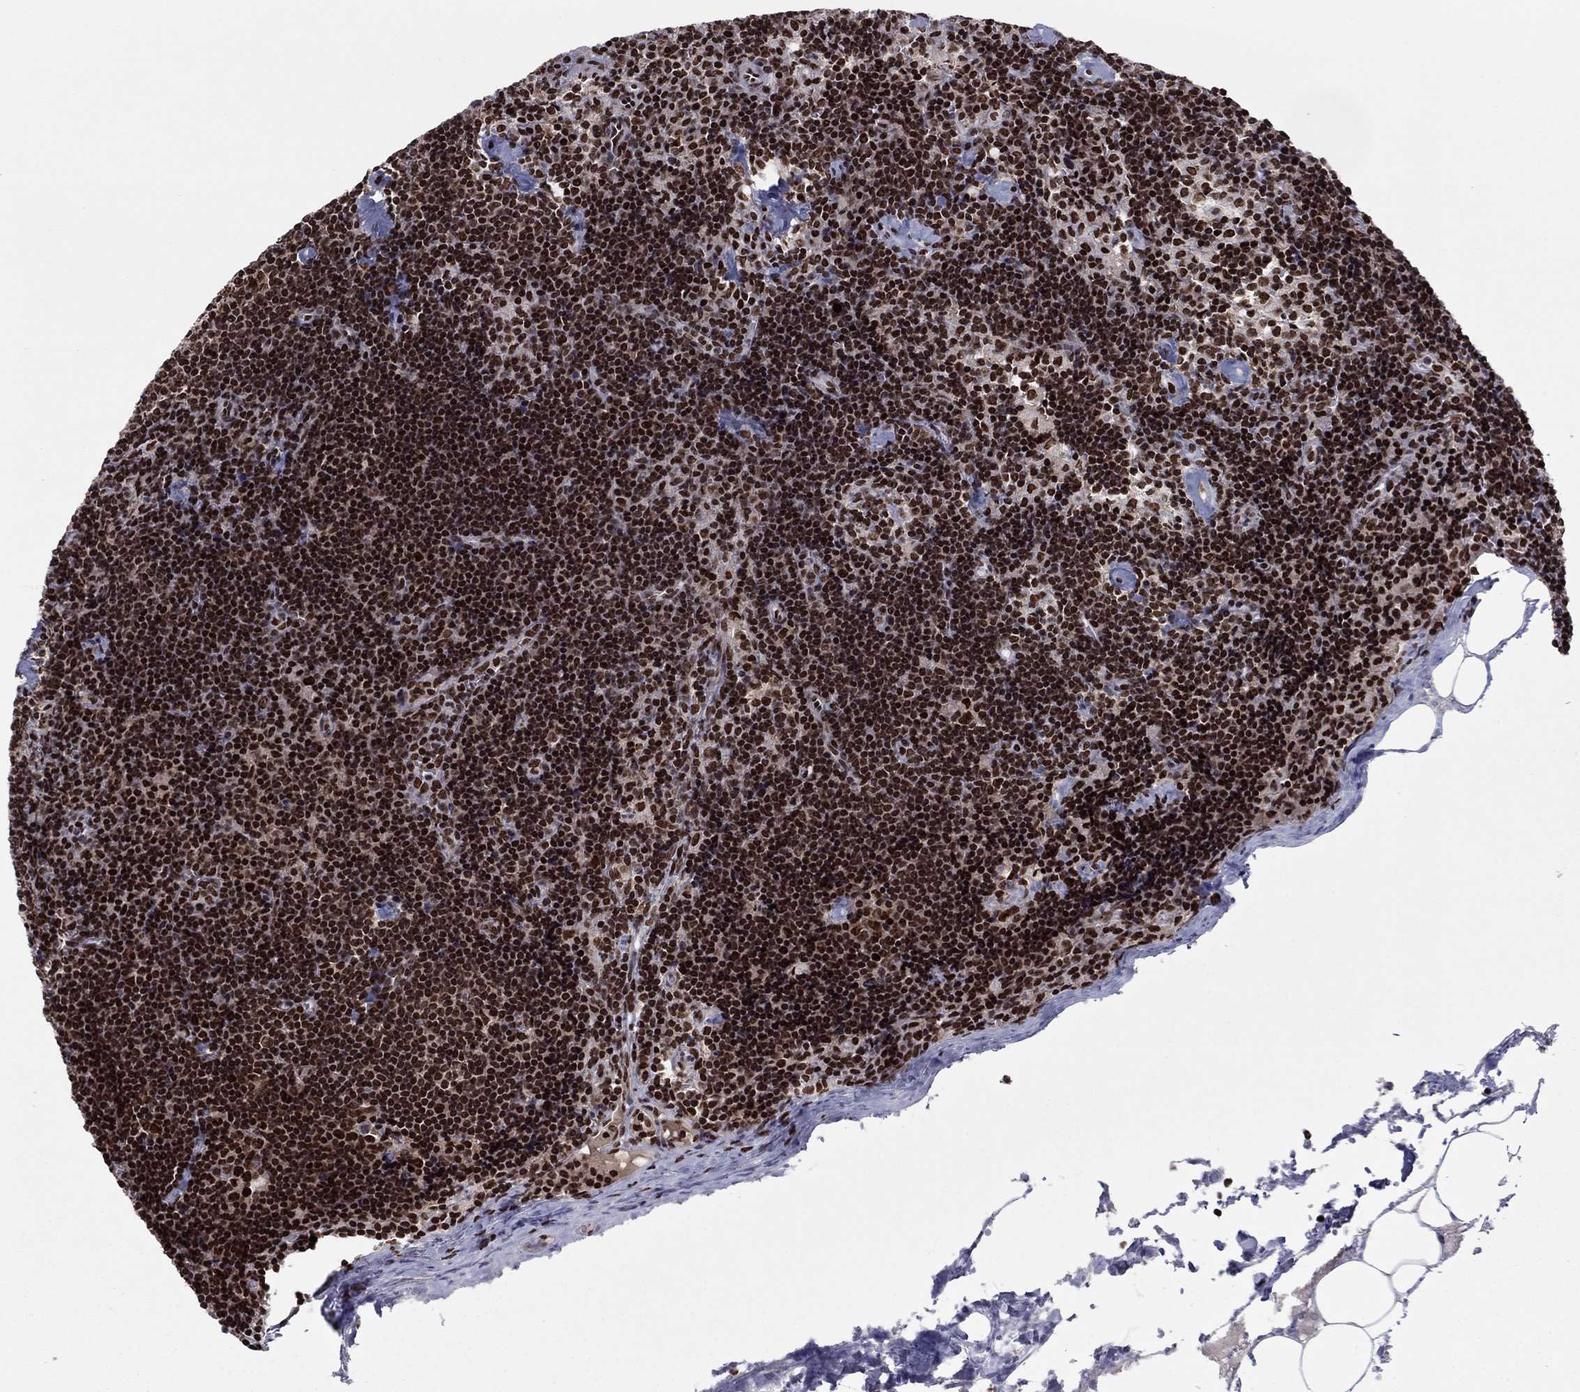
{"staining": {"intensity": "strong", "quantity": ">75%", "location": "nuclear"}, "tissue": "lymph node", "cell_type": "Non-germinal center cells", "image_type": "normal", "snomed": [{"axis": "morphology", "description": "Normal tissue, NOS"}, {"axis": "topography", "description": "Lymph node"}], "caption": "Protein expression analysis of benign lymph node demonstrates strong nuclear staining in about >75% of non-germinal center cells. (brown staining indicates protein expression, while blue staining denotes nuclei).", "gene": "USP54", "patient": {"sex": "female", "age": 51}}